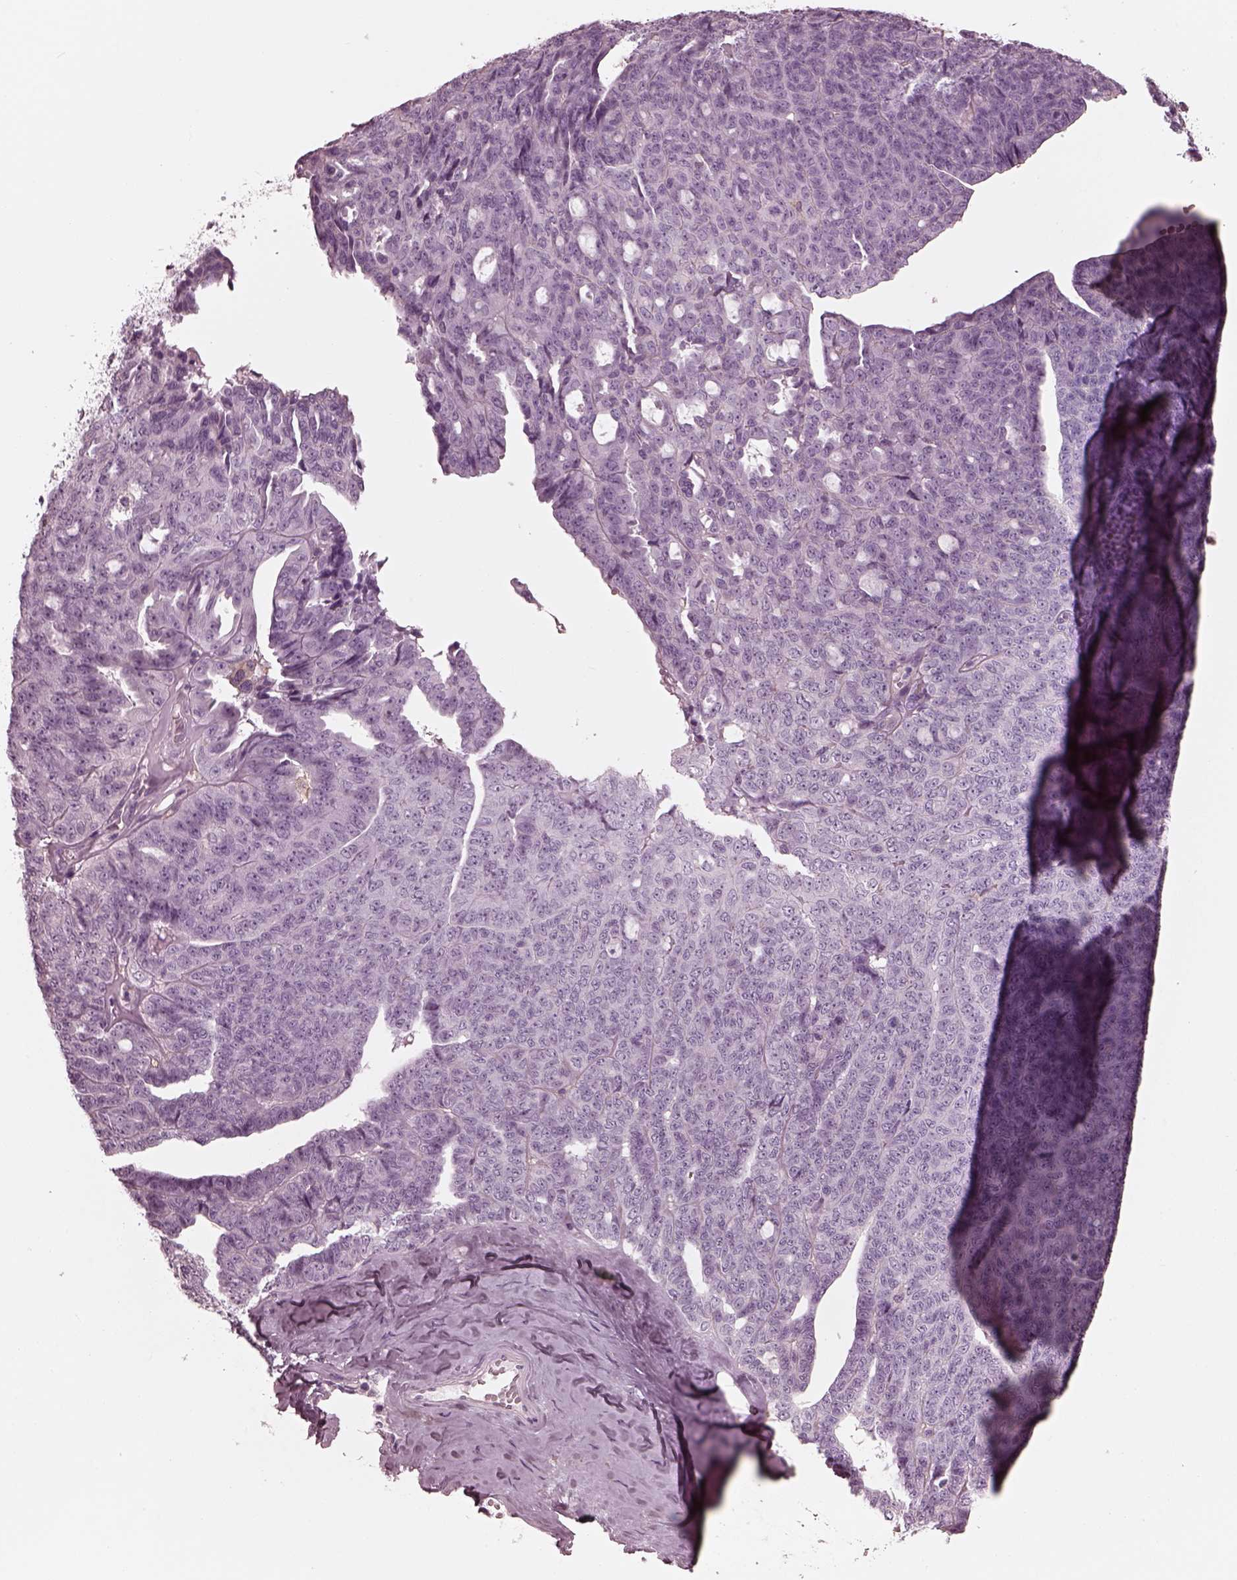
{"staining": {"intensity": "negative", "quantity": "none", "location": "none"}, "tissue": "ovarian cancer", "cell_type": "Tumor cells", "image_type": "cancer", "snomed": [{"axis": "morphology", "description": "Cystadenocarcinoma, serous, NOS"}, {"axis": "topography", "description": "Ovary"}], "caption": "High power microscopy photomicrograph of an immunohistochemistry micrograph of serous cystadenocarcinoma (ovarian), revealing no significant positivity in tumor cells.", "gene": "CGA", "patient": {"sex": "female", "age": 71}}